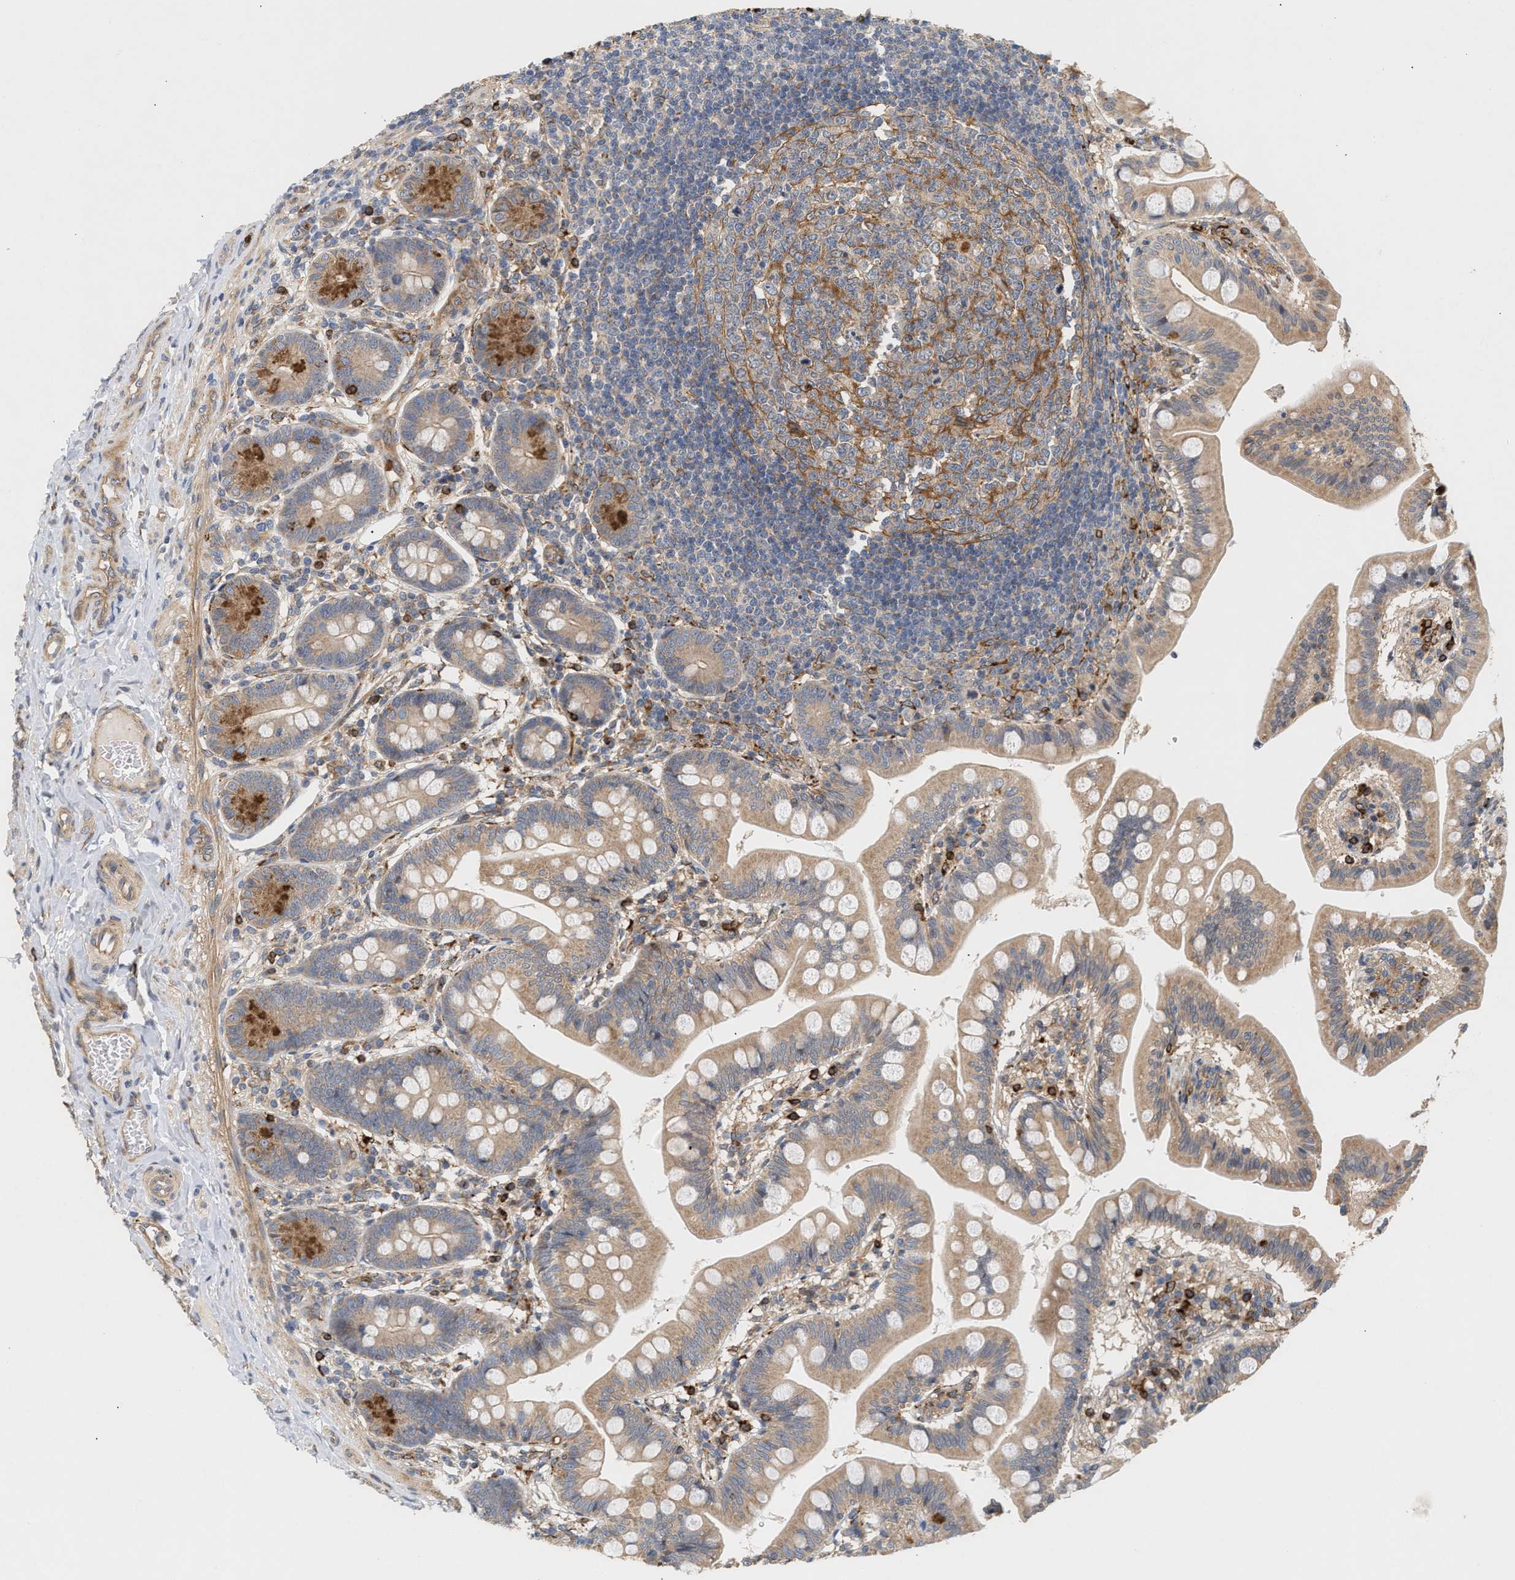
{"staining": {"intensity": "moderate", "quantity": ">75%", "location": "cytoplasmic/membranous"}, "tissue": "small intestine", "cell_type": "Glandular cells", "image_type": "normal", "snomed": [{"axis": "morphology", "description": "Normal tissue, NOS"}, {"axis": "topography", "description": "Small intestine"}], "caption": "Benign small intestine demonstrates moderate cytoplasmic/membranous staining in approximately >75% of glandular cells.", "gene": "PLCD1", "patient": {"sex": "male", "age": 7}}